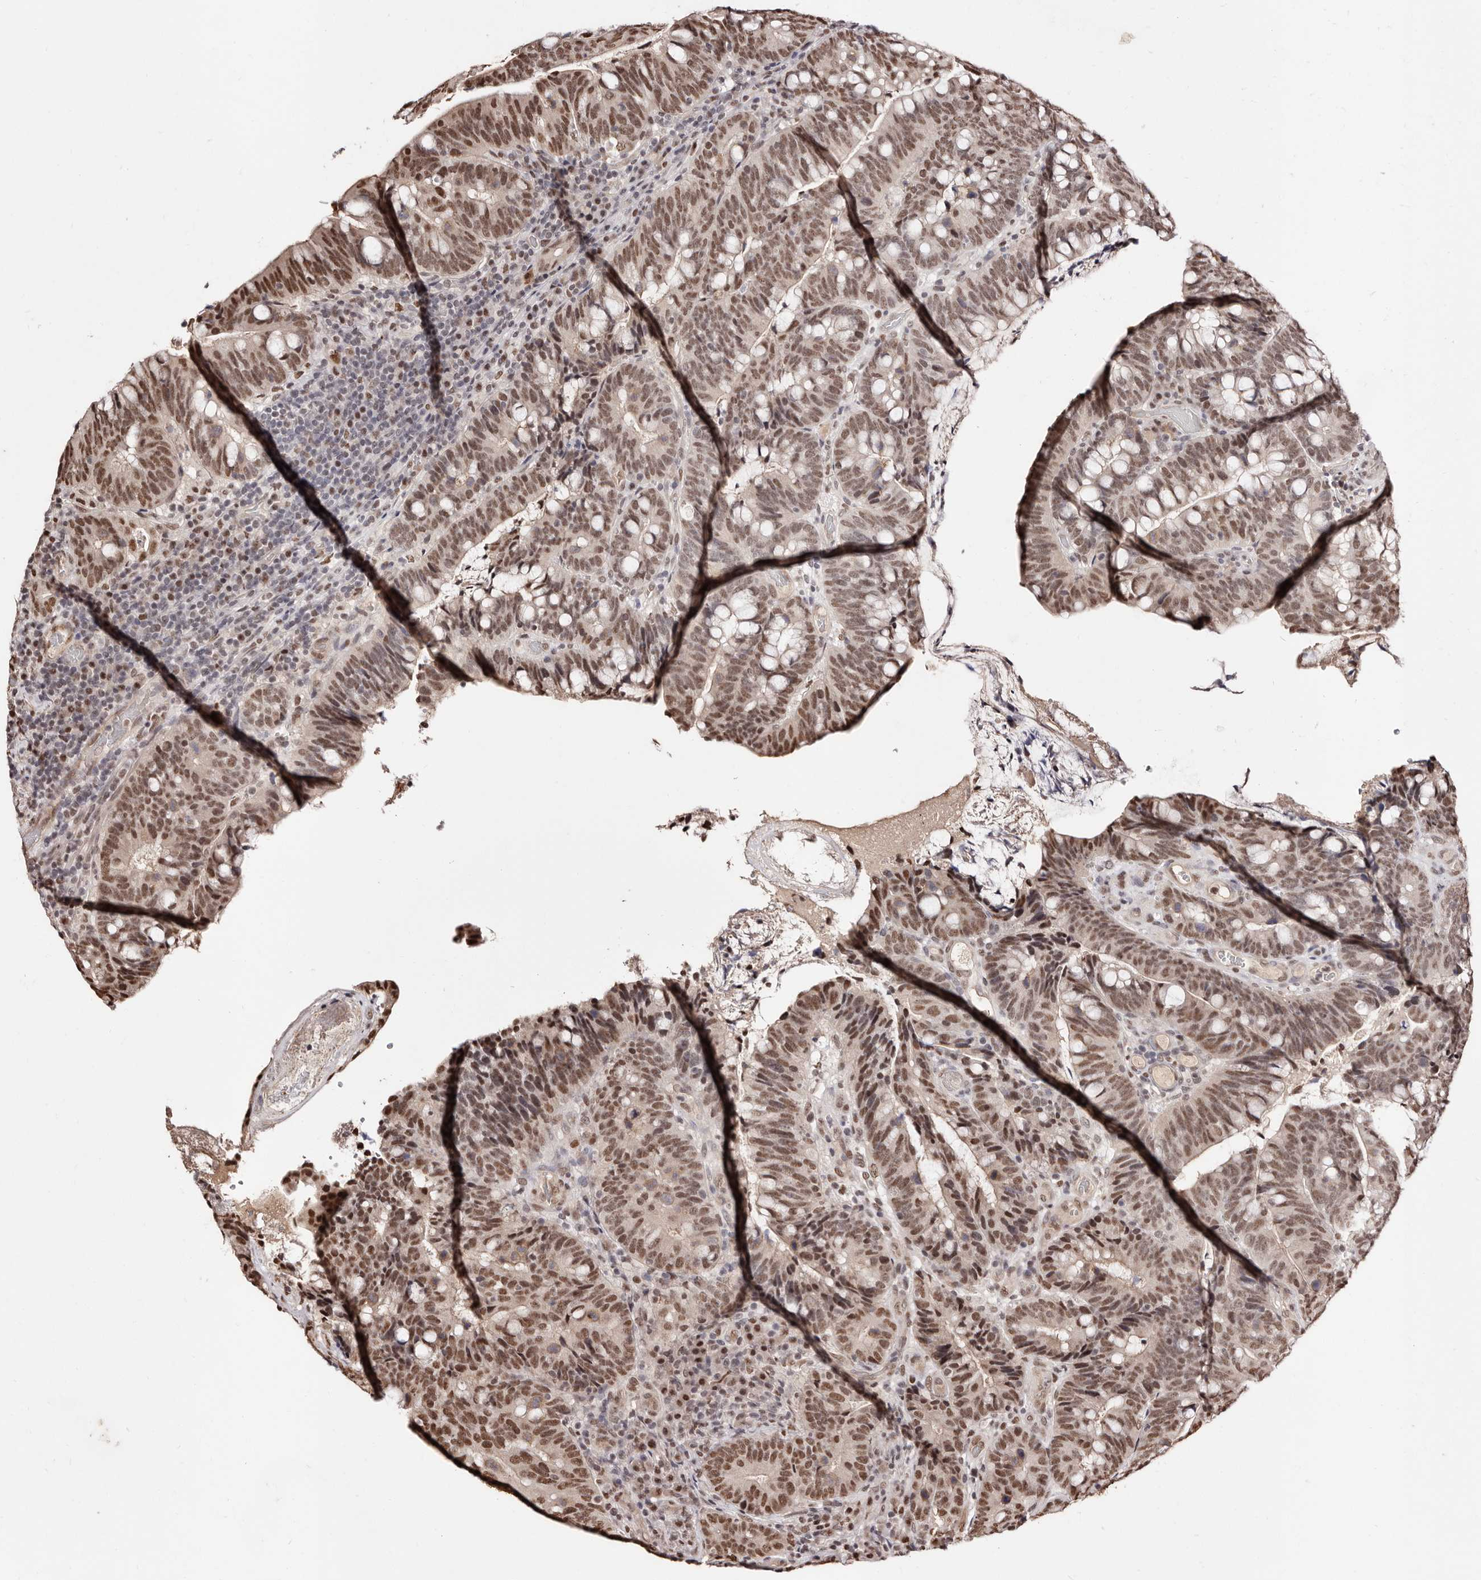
{"staining": {"intensity": "moderate", "quantity": ">75%", "location": "nuclear"}, "tissue": "colorectal cancer", "cell_type": "Tumor cells", "image_type": "cancer", "snomed": [{"axis": "morphology", "description": "Adenocarcinoma, NOS"}, {"axis": "topography", "description": "Colon"}], "caption": "Human colorectal cancer stained with a protein marker displays moderate staining in tumor cells.", "gene": "BICRAL", "patient": {"sex": "female", "age": 66}}